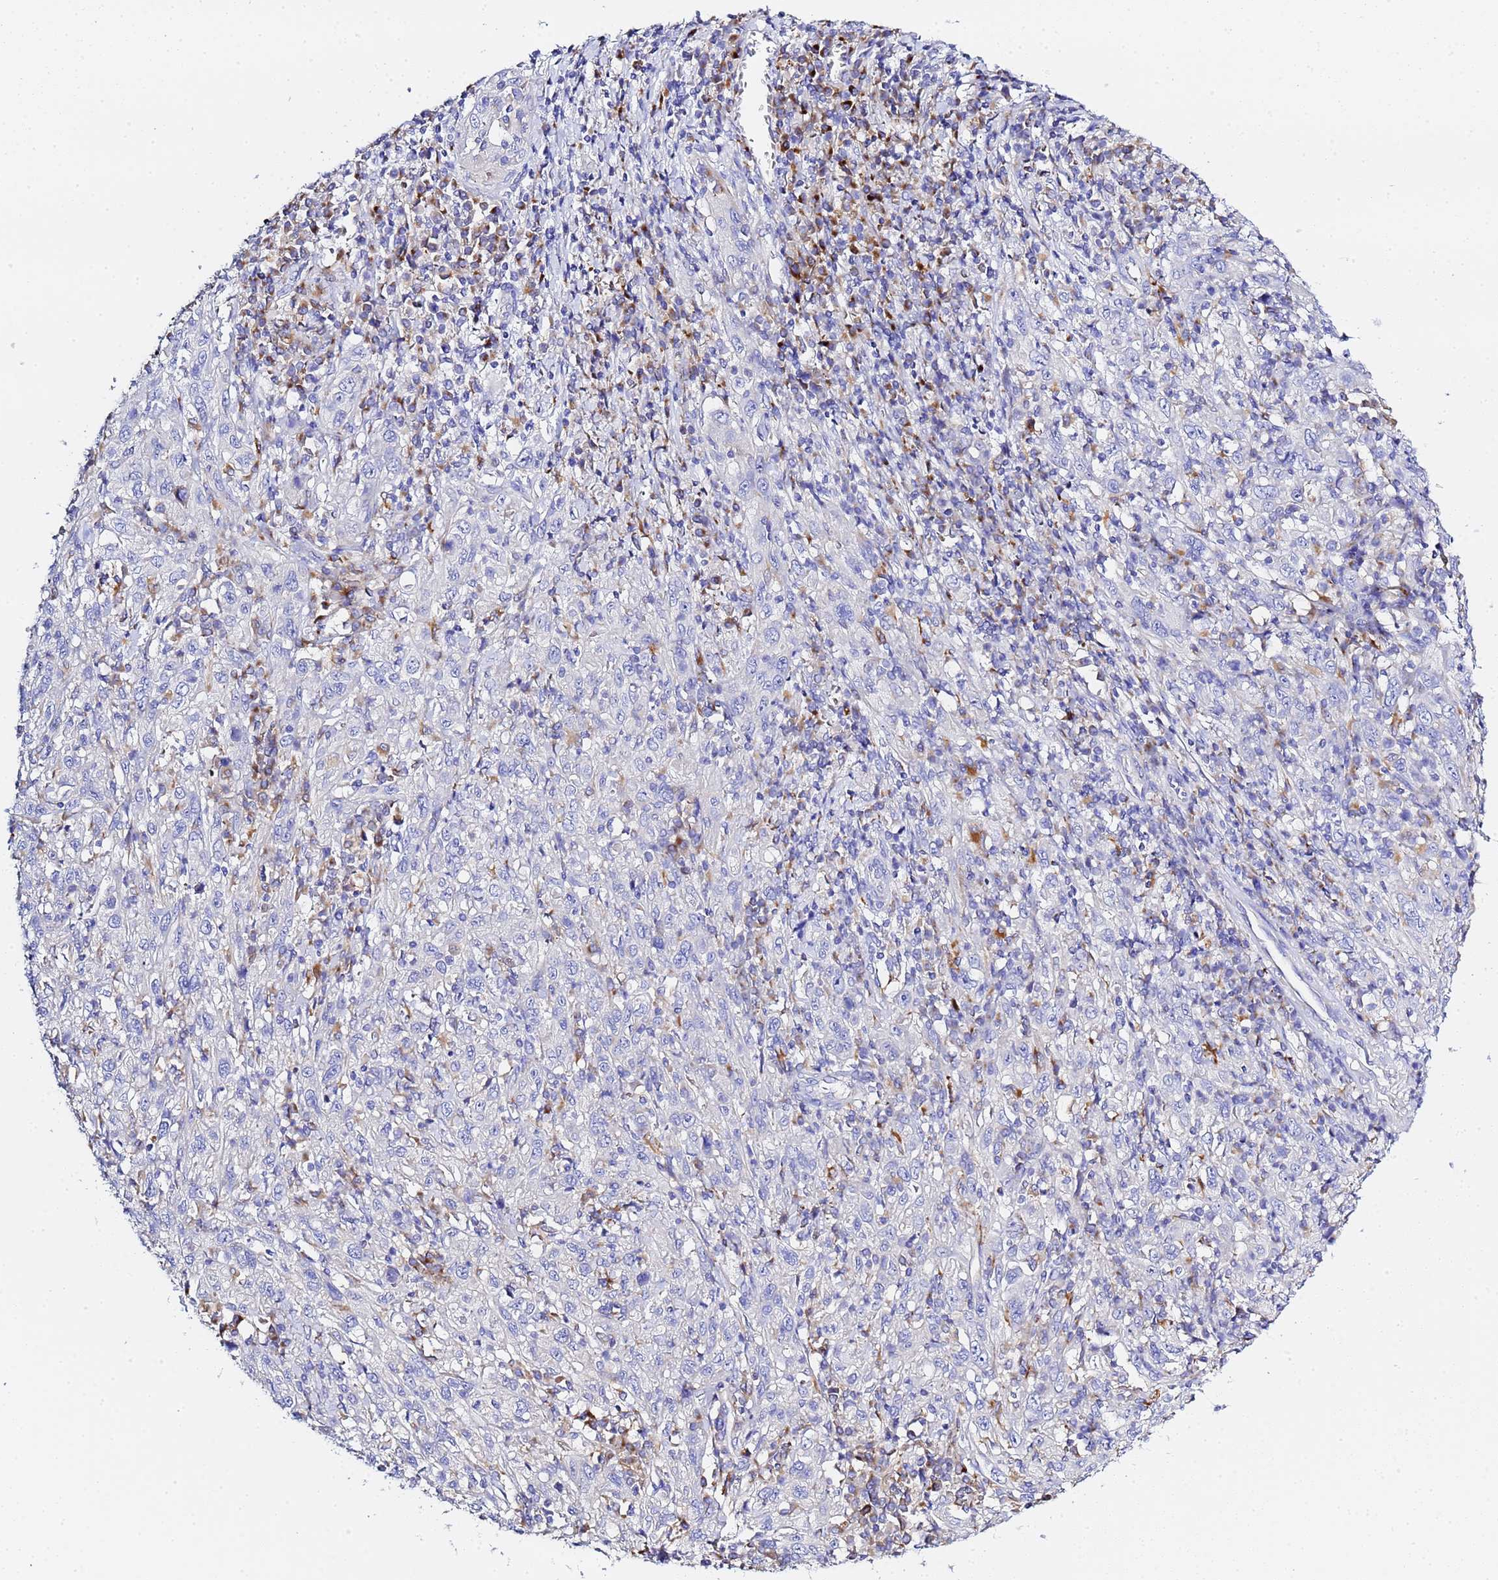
{"staining": {"intensity": "negative", "quantity": "none", "location": "none"}, "tissue": "cervical cancer", "cell_type": "Tumor cells", "image_type": "cancer", "snomed": [{"axis": "morphology", "description": "Squamous cell carcinoma, NOS"}, {"axis": "topography", "description": "Cervix"}], "caption": "Micrograph shows no significant protein positivity in tumor cells of squamous cell carcinoma (cervical). (Brightfield microscopy of DAB (3,3'-diaminobenzidine) immunohistochemistry (IHC) at high magnification).", "gene": "VTI1B", "patient": {"sex": "female", "age": 46}}